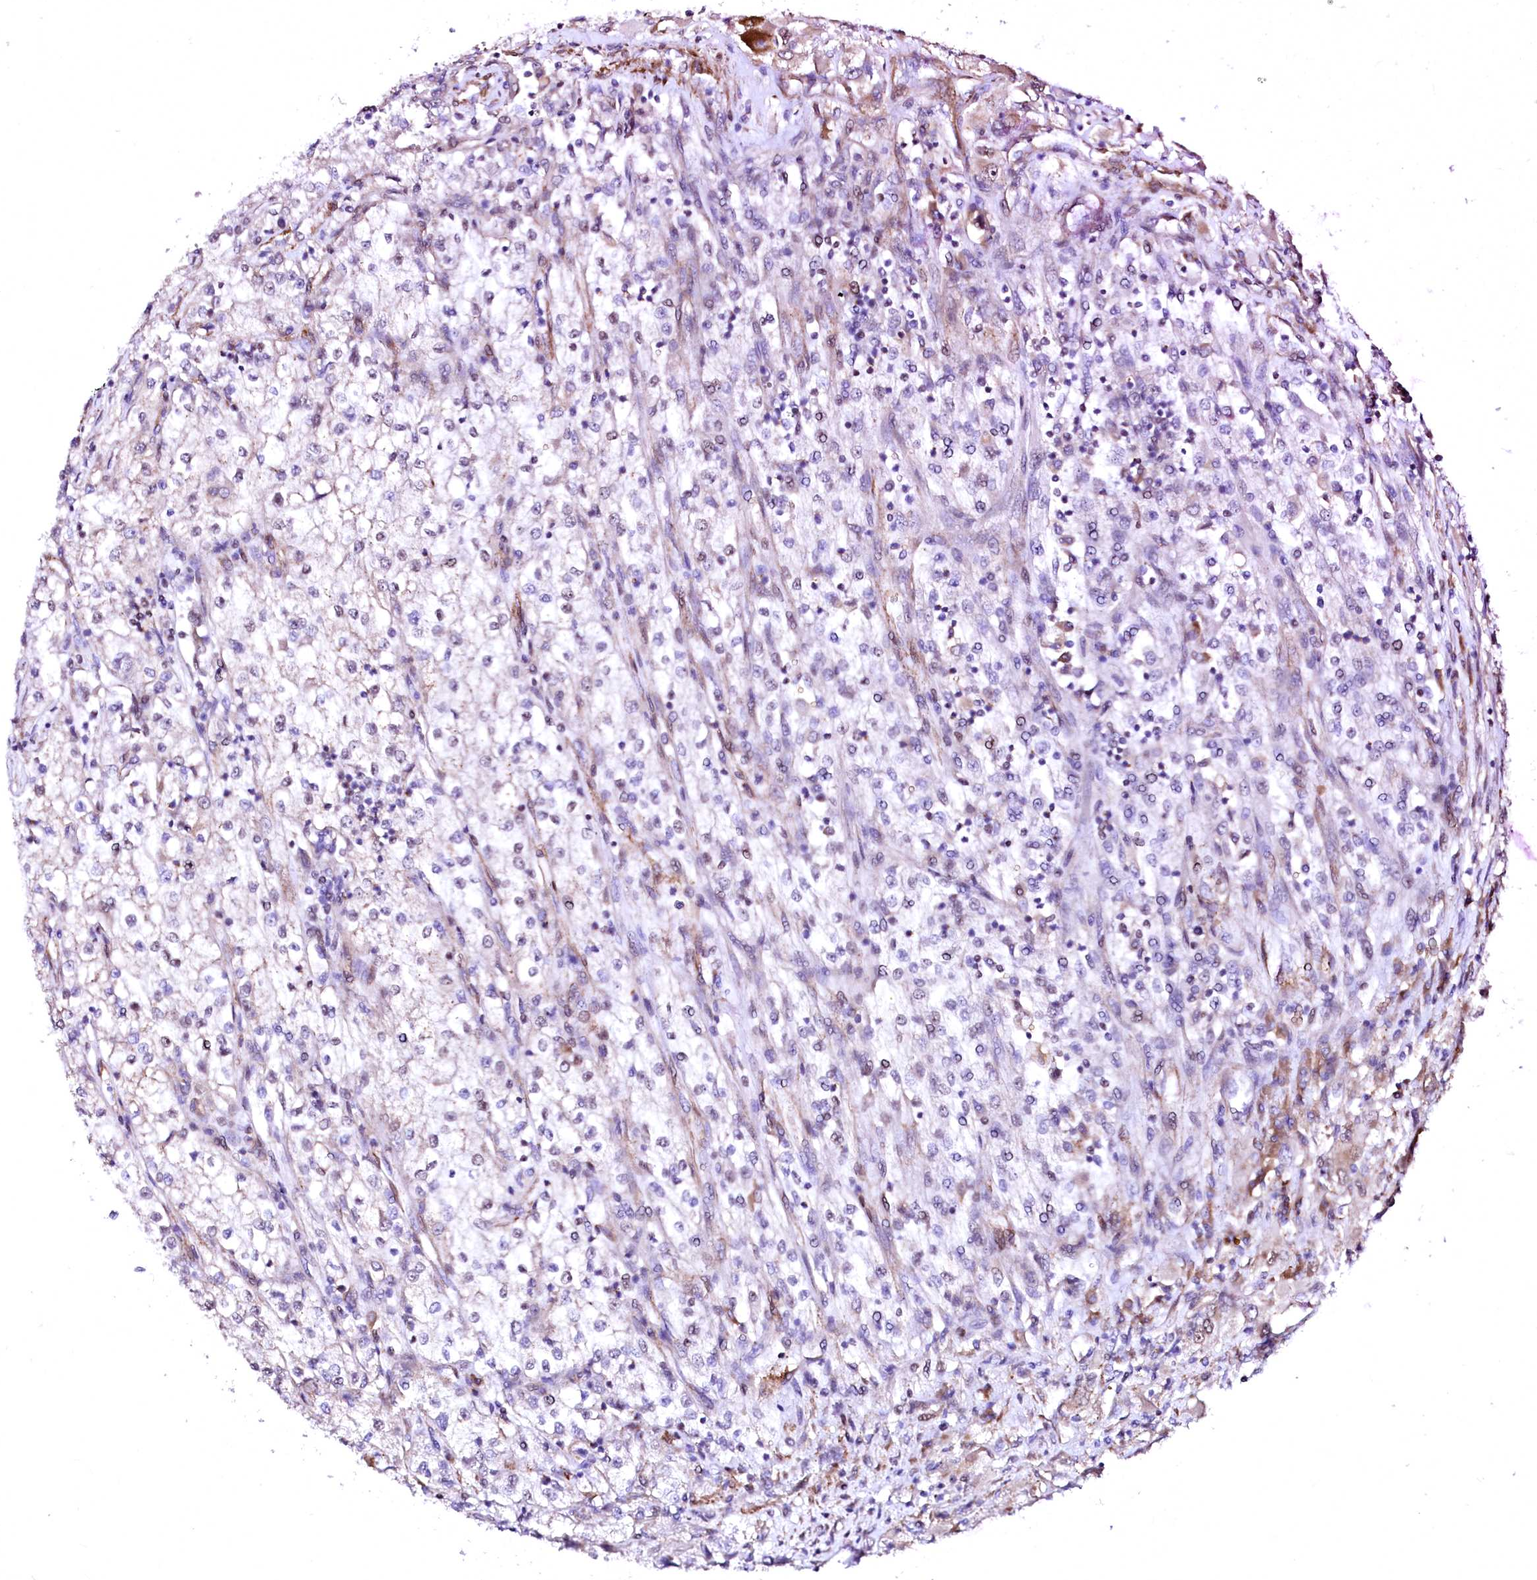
{"staining": {"intensity": "weak", "quantity": "<25%", "location": "cytoplasmic/membranous"}, "tissue": "renal cancer", "cell_type": "Tumor cells", "image_type": "cancer", "snomed": [{"axis": "morphology", "description": "Adenocarcinoma, NOS"}, {"axis": "topography", "description": "Kidney"}], "caption": "Immunohistochemistry histopathology image of neoplastic tissue: adenocarcinoma (renal) stained with DAB (3,3'-diaminobenzidine) demonstrates no significant protein positivity in tumor cells.", "gene": "GPR176", "patient": {"sex": "female", "age": 52}}